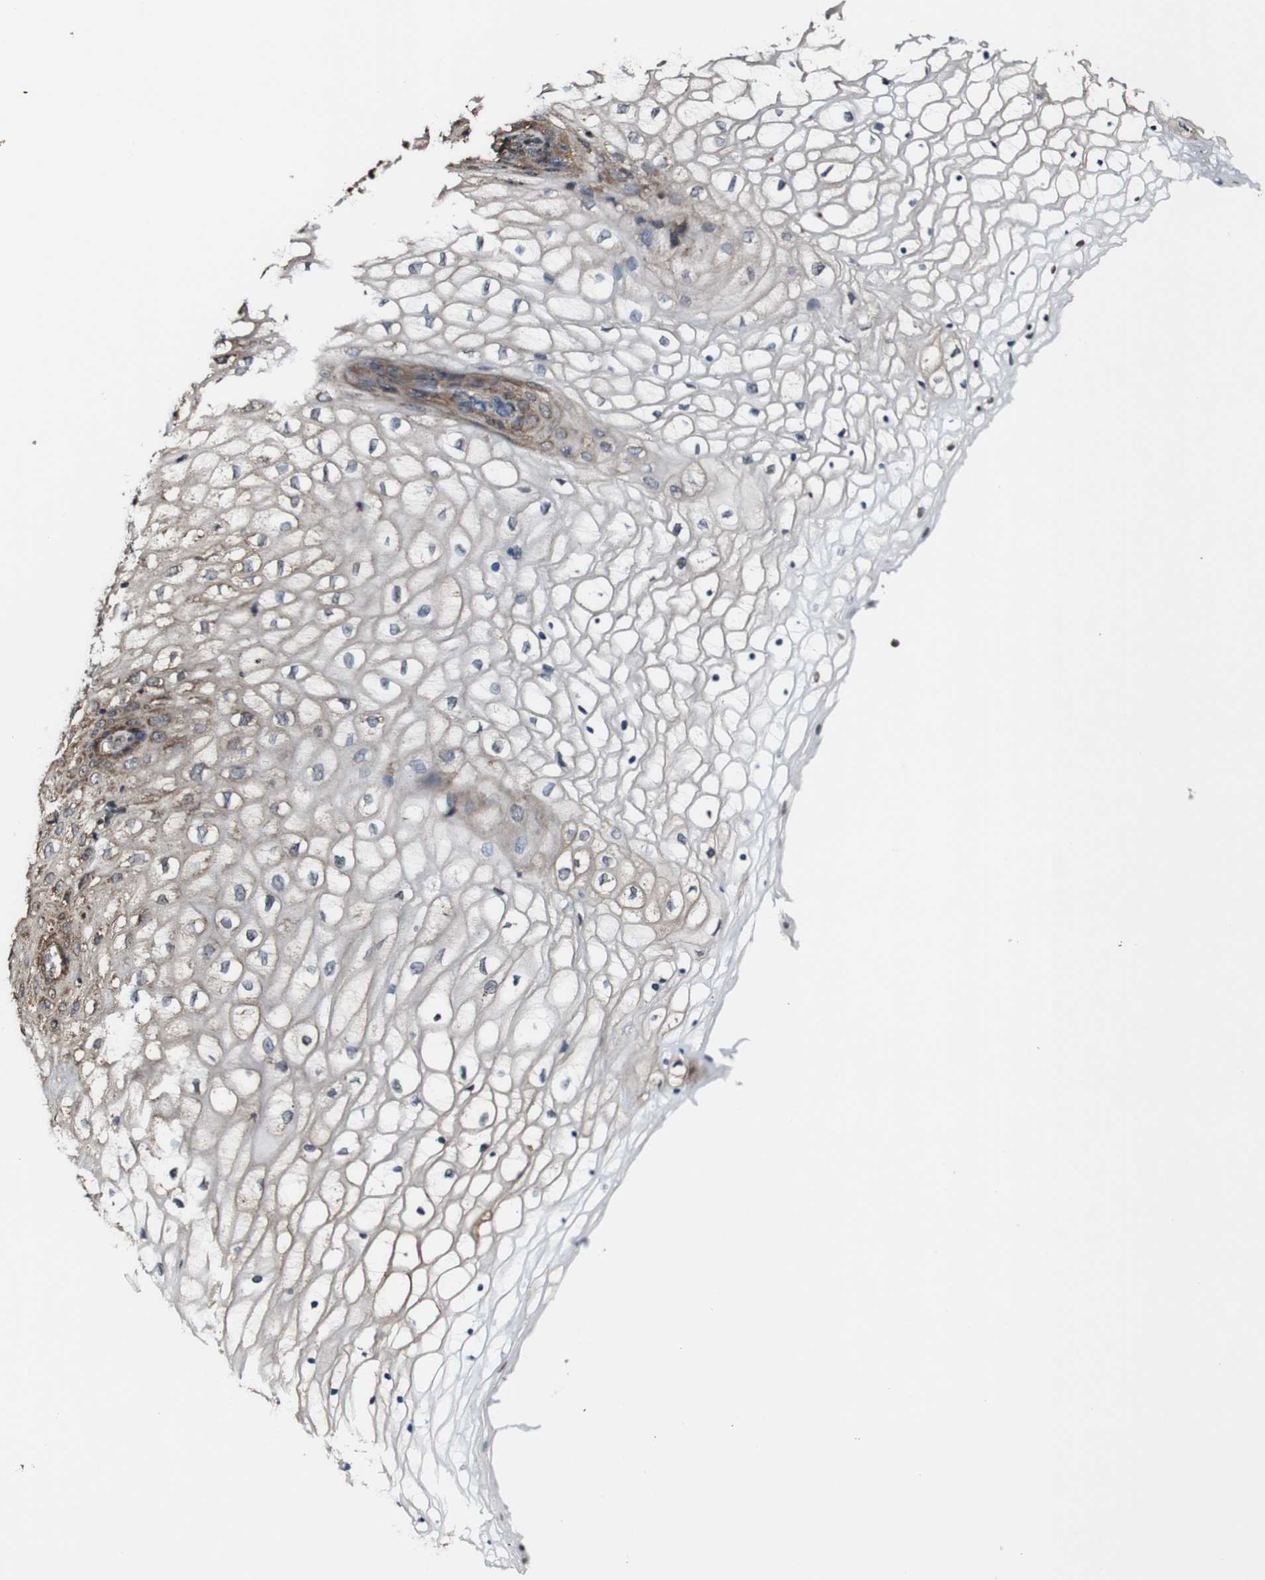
{"staining": {"intensity": "moderate", "quantity": ">75%", "location": "cytoplasmic/membranous"}, "tissue": "vagina", "cell_type": "Squamous epithelial cells", "image_type": "normal", "snomed": [{"axis": "morphology", "description": "Normal tissue, NOS"}, {"axis": "topography", "description": "Vagina"}], "caption": "An immunohistochemistry micrograph of unremarkable tissue is shown. Protein staining in brown shows moderate cytoplasmic/membranous positivity in vagina within squamous epithelial cells.", "gene": "PTPRR", "patient": {"sex": "female", "age": 34}}